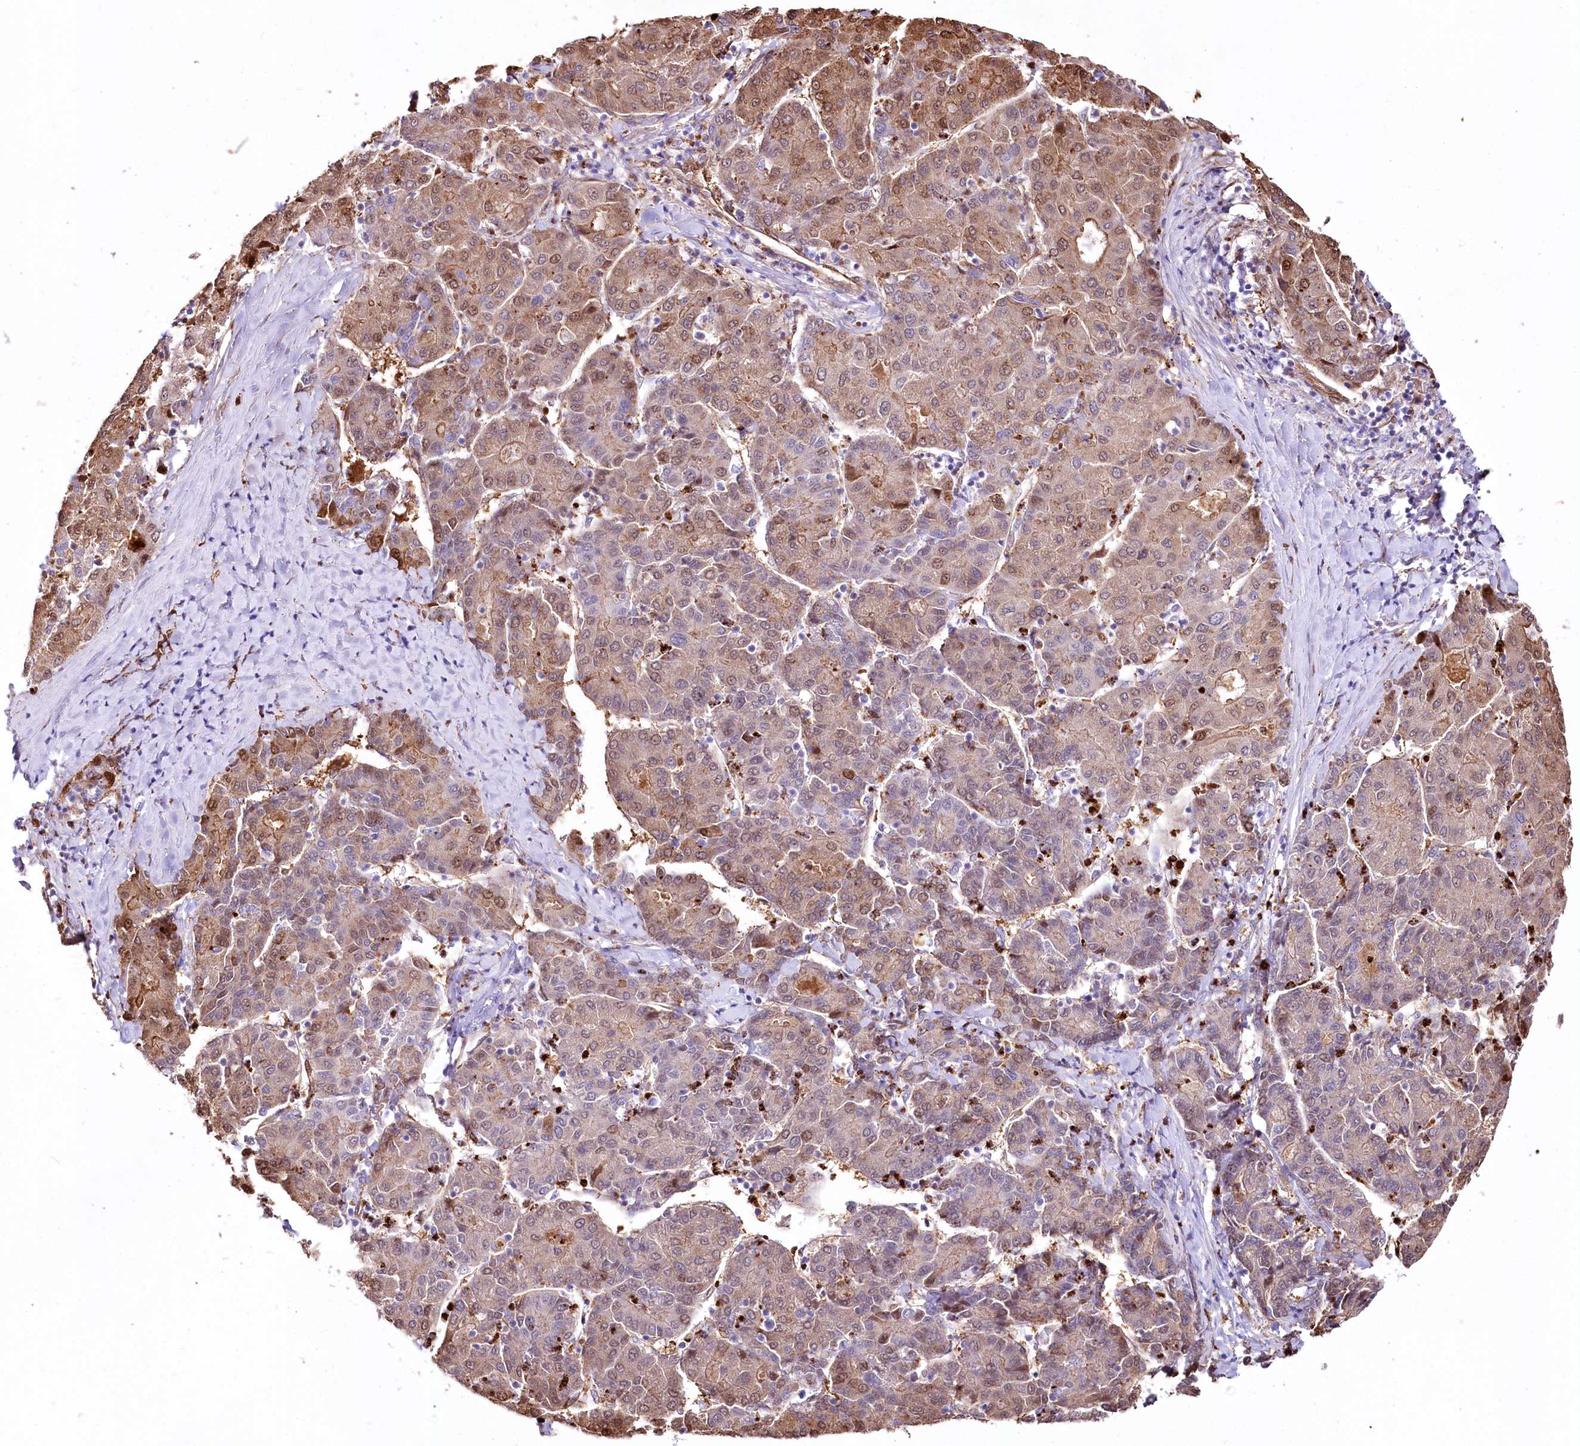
{"staining": {"intensity": "moderate", "quantity": ">75%", "location": "cytoplasmic/membranous,nuclear"}, "tissue": "liver cancer", "cell_type": "Tumor cells", "image_type": "cancer", "snomed": [{"axis": "morphology", "description": "Carcinoma, Hepatocellular, NOS"}, {"axis": "topography", "description": "Liver"}], "caption": "Liver hepatocellular carcinoma stained for a protein demonstrates moderate cytoplasmic/membranous and nuclear positivity in tumor cells.", "gene": "PTMS", "patient": {"sex": "male", "age": 65}}